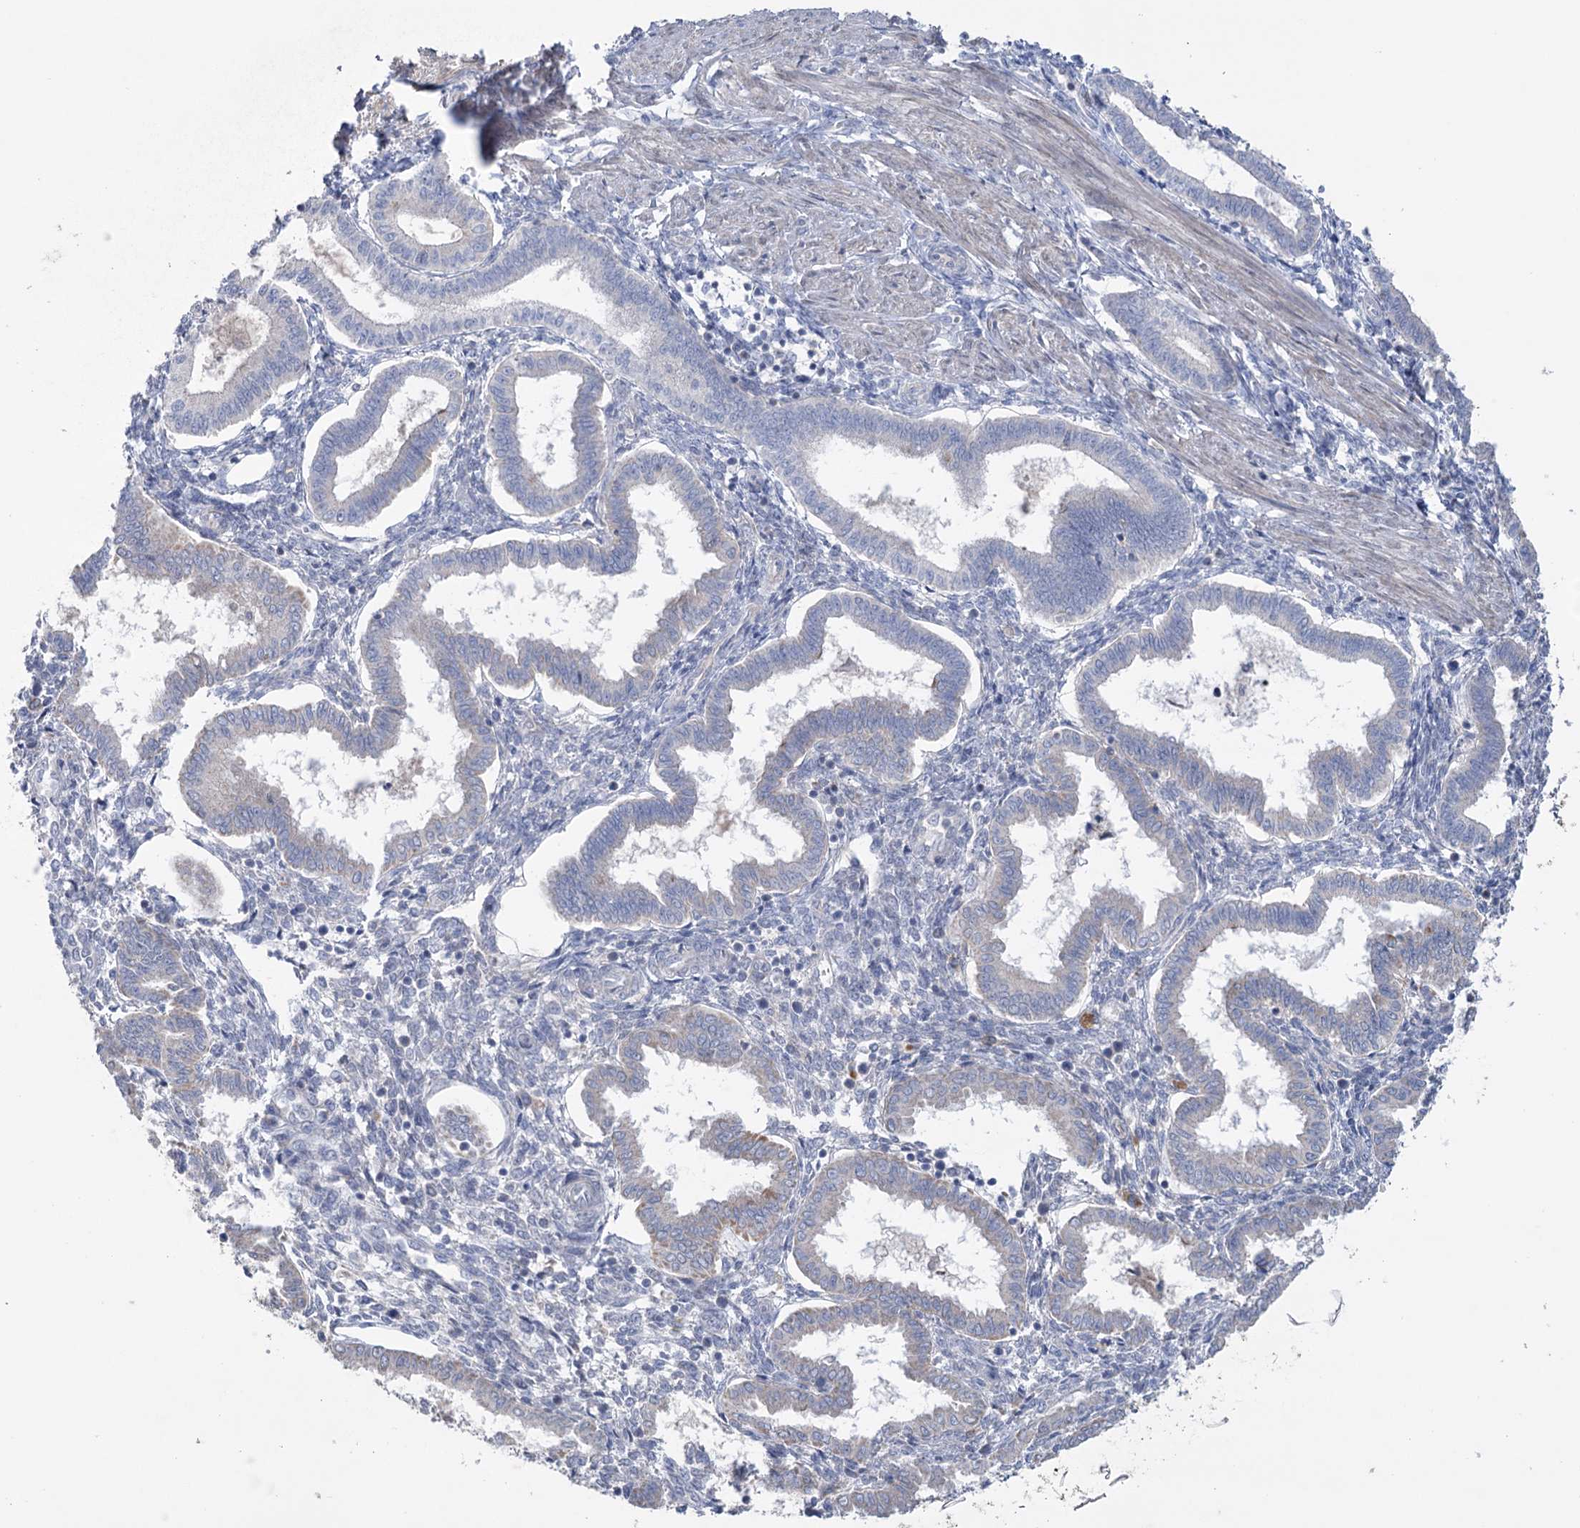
{"staining": {"intensity": "negative", "quantity": "none", "location": "none"}, "tissue": "endometrium", "cell_type": "Cells in endometrial stroma", "image_type": "normal", "snomed": [{"axis": "morphology", "description": "Normal tissue, NOS"}, {"axis": "topography", "description": "Endometrium"}], "caption": "This image is of benign endometrium stained with immunohistochemistry to label a protein in brown with the nuclei are counter-stained blue. There is no staining in cells in endometrial stroma. The staining is performed using DAB (3,3'-diaminobenzidine) brown chromogen with nuclei counter-stained in using hematoxylin.", "gene": "MTCH2", "patient": {"sex": "female", "age": 25}}